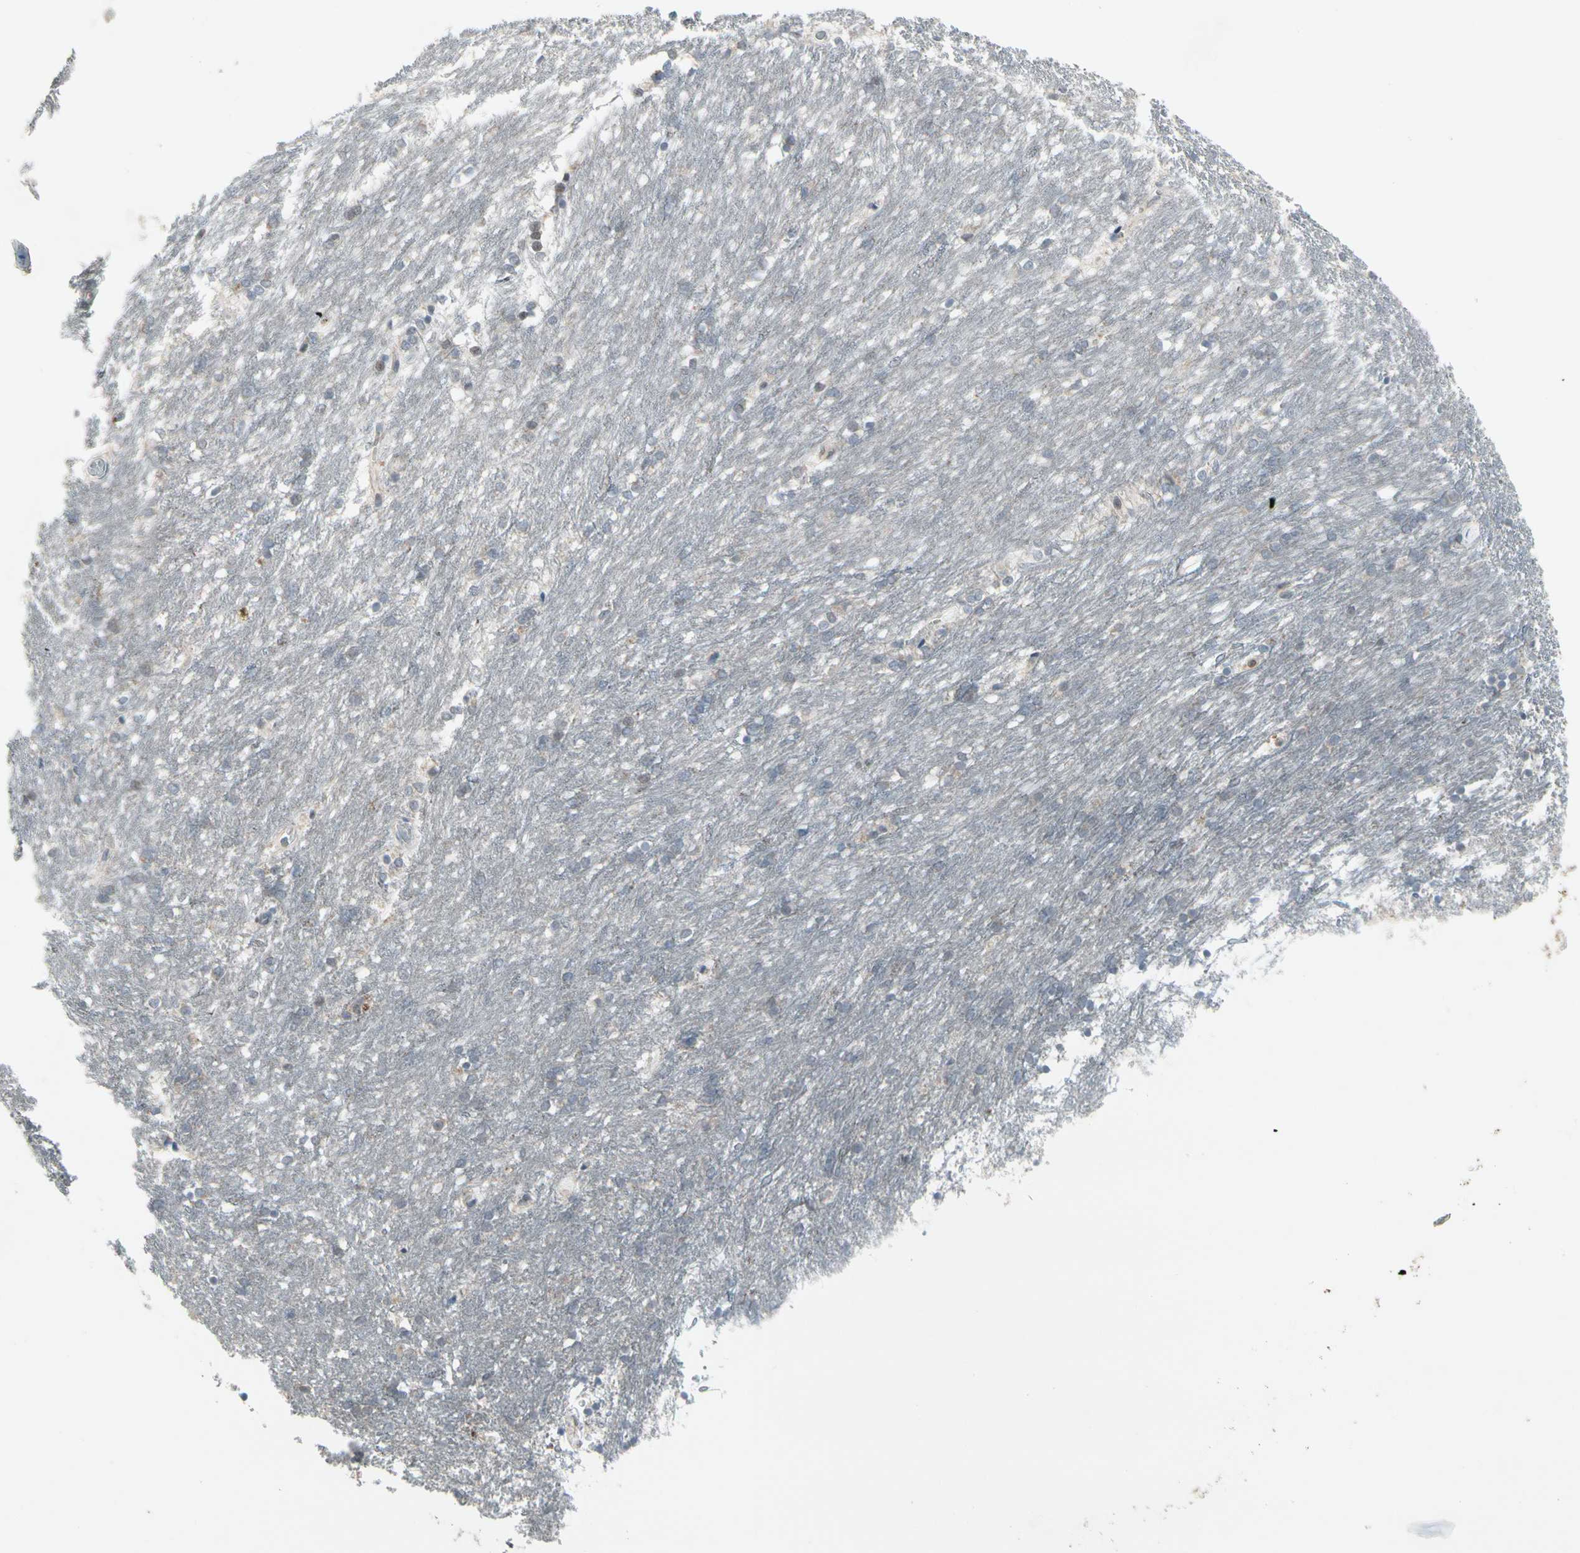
{"staining": {"intensity": "moderate", "quantity": "25%-75%", "location": "cytoplasmic/membranous"}, "tissue": "caudate", "cell_type": "Glial cells", "image_type": "normal", "snomed": [{"axis": "morphology", "description": "Normal tissue, NOS"}, {"axis": "topography", "description": "Lateral ventricle wall"}], "caption": "Glial cells exhibit medium levels of moderate cytoplasmic/membranous staining in approximately 25%-75% of cells in benign caudate.", "gene": "NMI", "patient": {"sex": "female", "age": 19}}